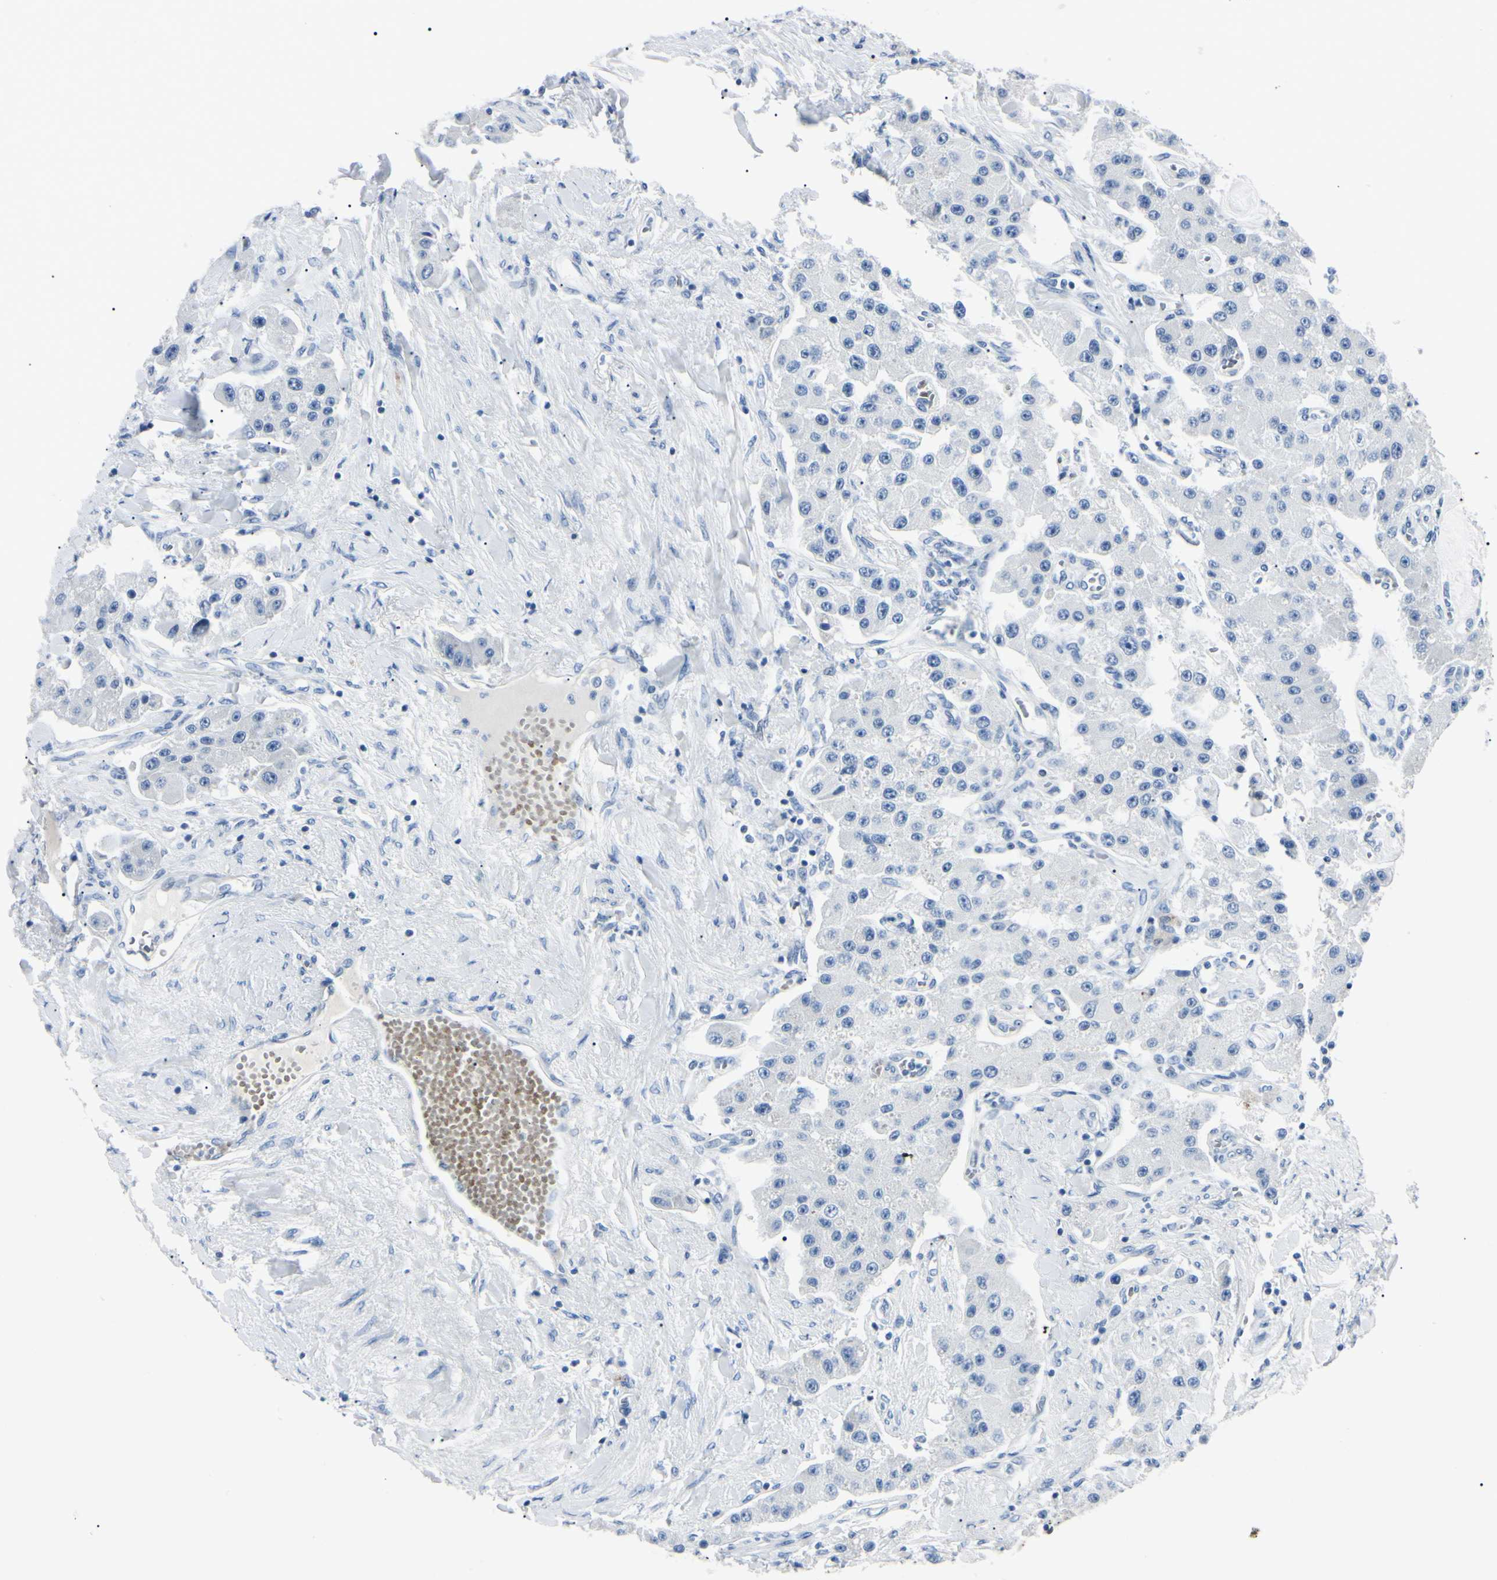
{"staining": {"intensity": "negative", "quantity": "none", "location": "none"}, "tissue": "carcinoid", "cell_type": "Tumor cells", "image_type": "cancer", "snomed": [{"axis": "morphology", "description": "Carcinoid, malignant, NOS"}, {"axis": "topography", "description": "Pancreas"}], "caption": "Immunohistochemistry (IHC) of carcinoid (malignant) demonstrates no positivity in tumor cells. (DAB (3,3'-diaminobenzidine) immunohistochemistry (IHC), high magnification).", "gene": "CA2", "patient": {"sex": "male", "age": 41}}